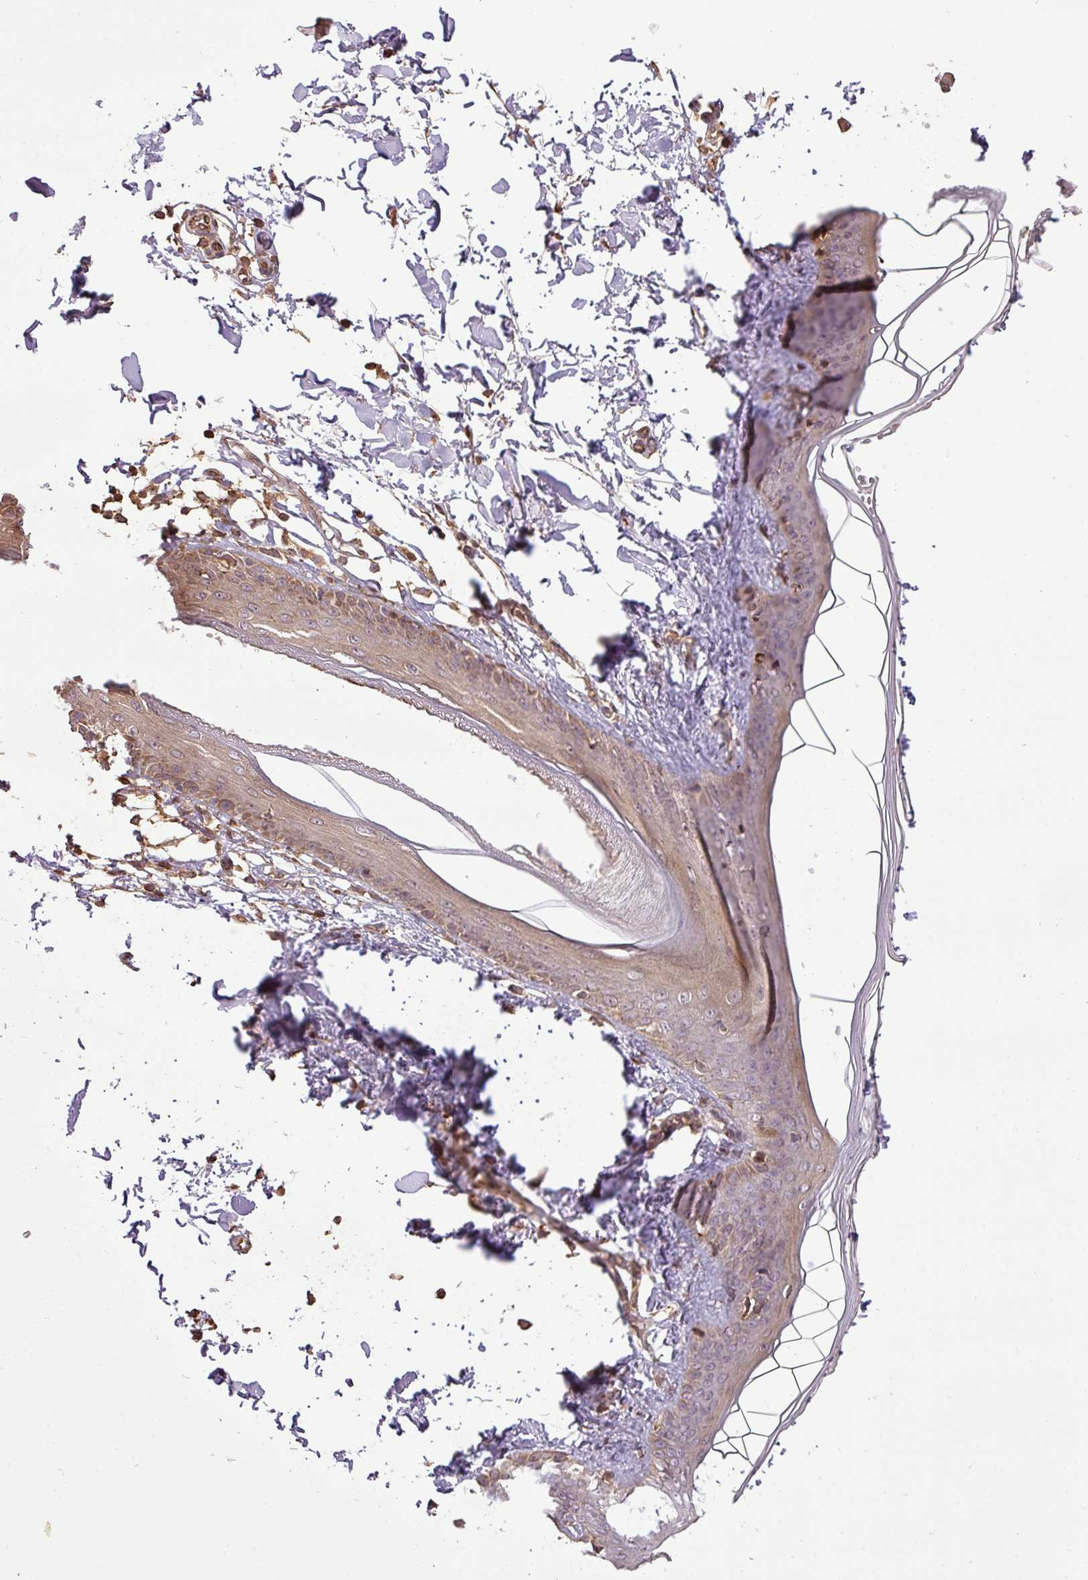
{"staining": {"intensity": "strong", "quantity": ">75%", "location": "cytoplasmic/membranous"}, "tissue": "skin", "cell_type": "Fibroblasts", "image_type": "normal", "snomed": [{"axis": "morphology", "description": "Normal tissue, NOS"}, {"axis": "topography", "description": "Skin"}], "caption": "Immunohistochemical staining of benign human skin displays strong cytoplasmic/membranous protein staining in approximately >75% of fibroblasts.", "gene": "FAIM", "patient": {"sex": "female", "age": 34}}